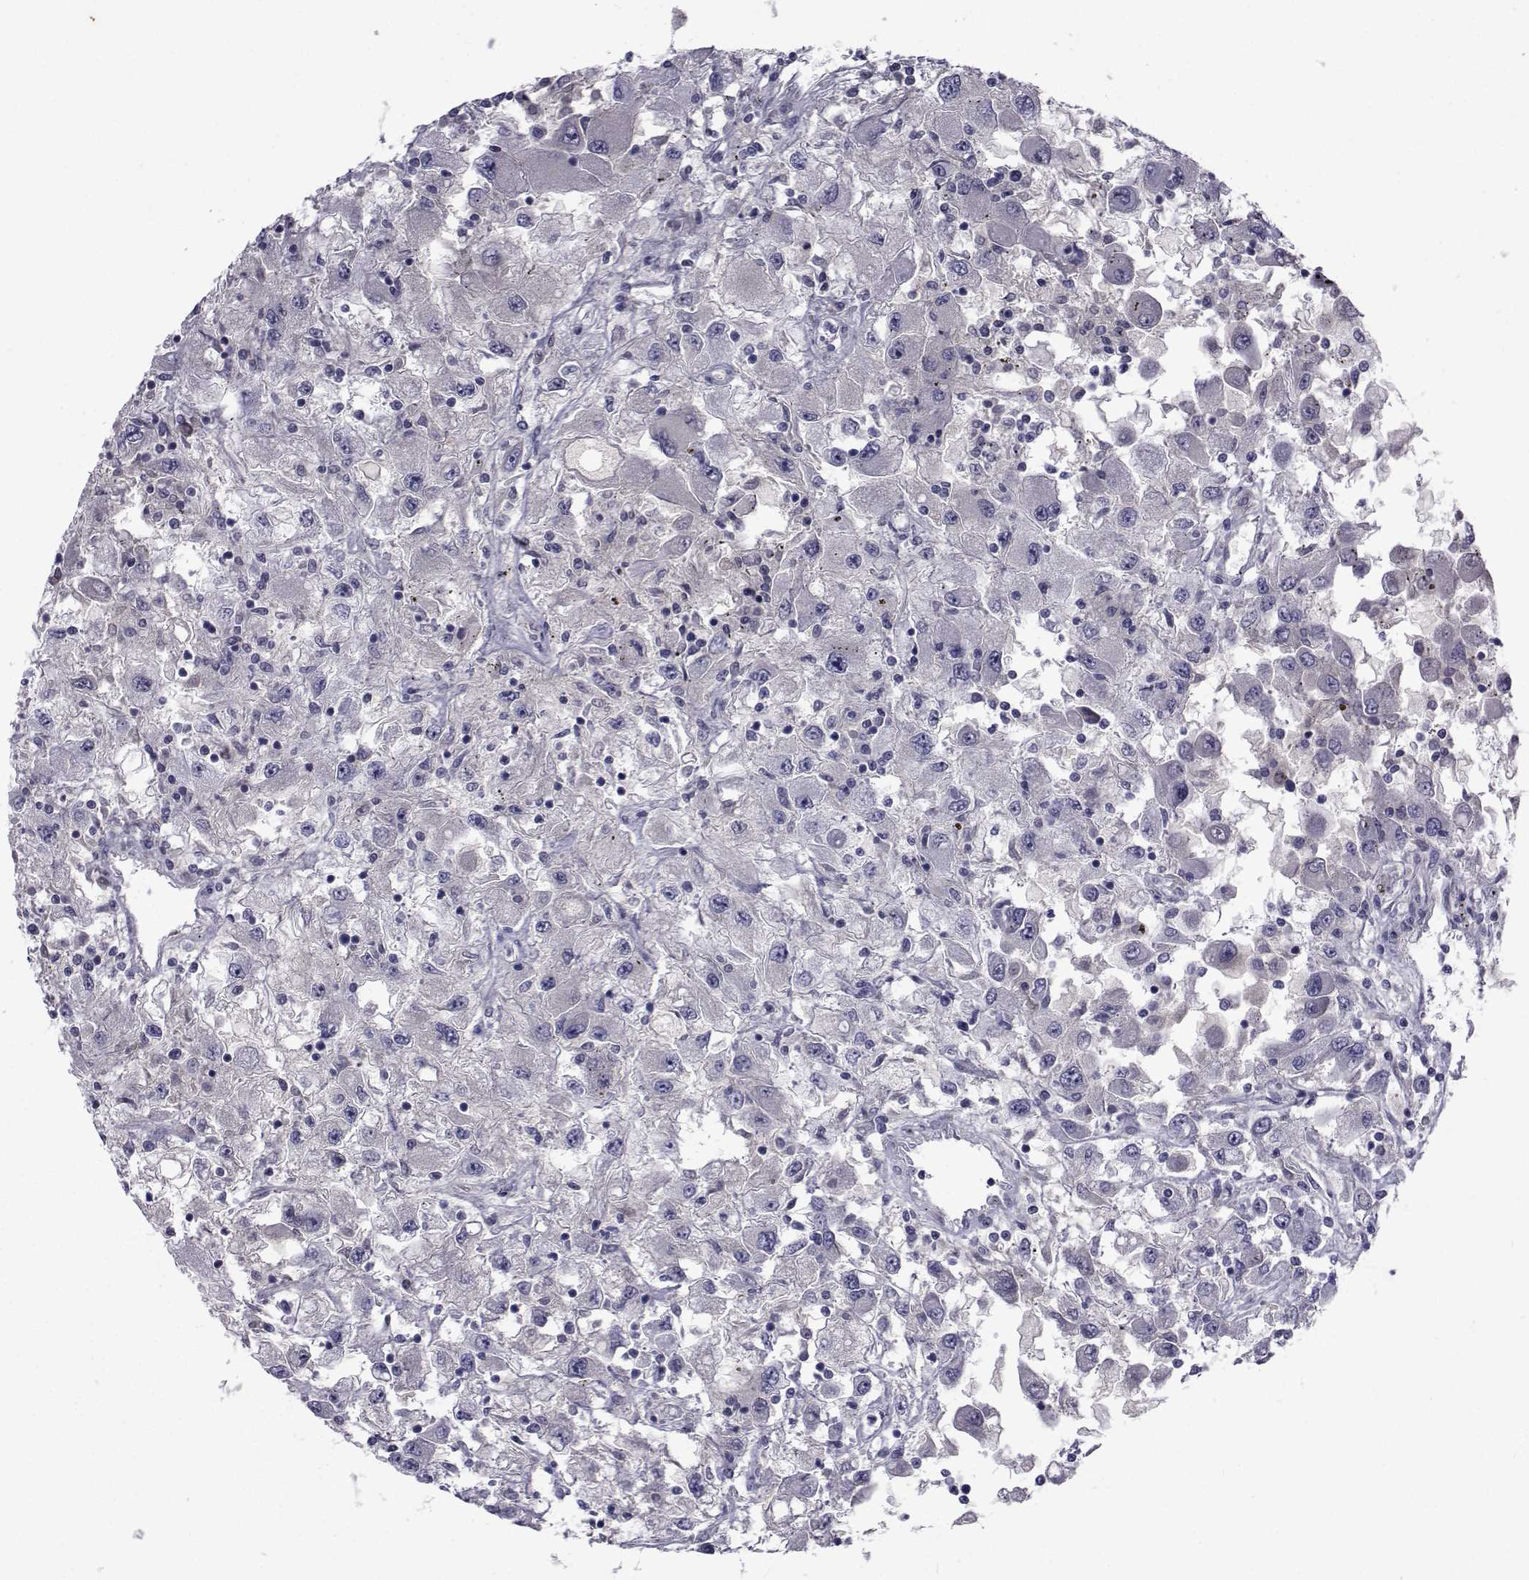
{"staining": {"intensity": "negative", "quantity": "none", "location": "none"}, "tissue": "renal cancer", "cell_type": "Tumor cells", "image_type": "cancer", "snomed": [{"axis": "morphology", "description": "Adenocarcinoma, NOS"}, {"axis": "topography", "description": "Kidney"}], "caption": "This is an immunohistochemistry image of human adenocarcinoma (renal). There is no expression in tumor cells.", "gene": "PAX2", "patient": {"sex": "female", "age": 67}}